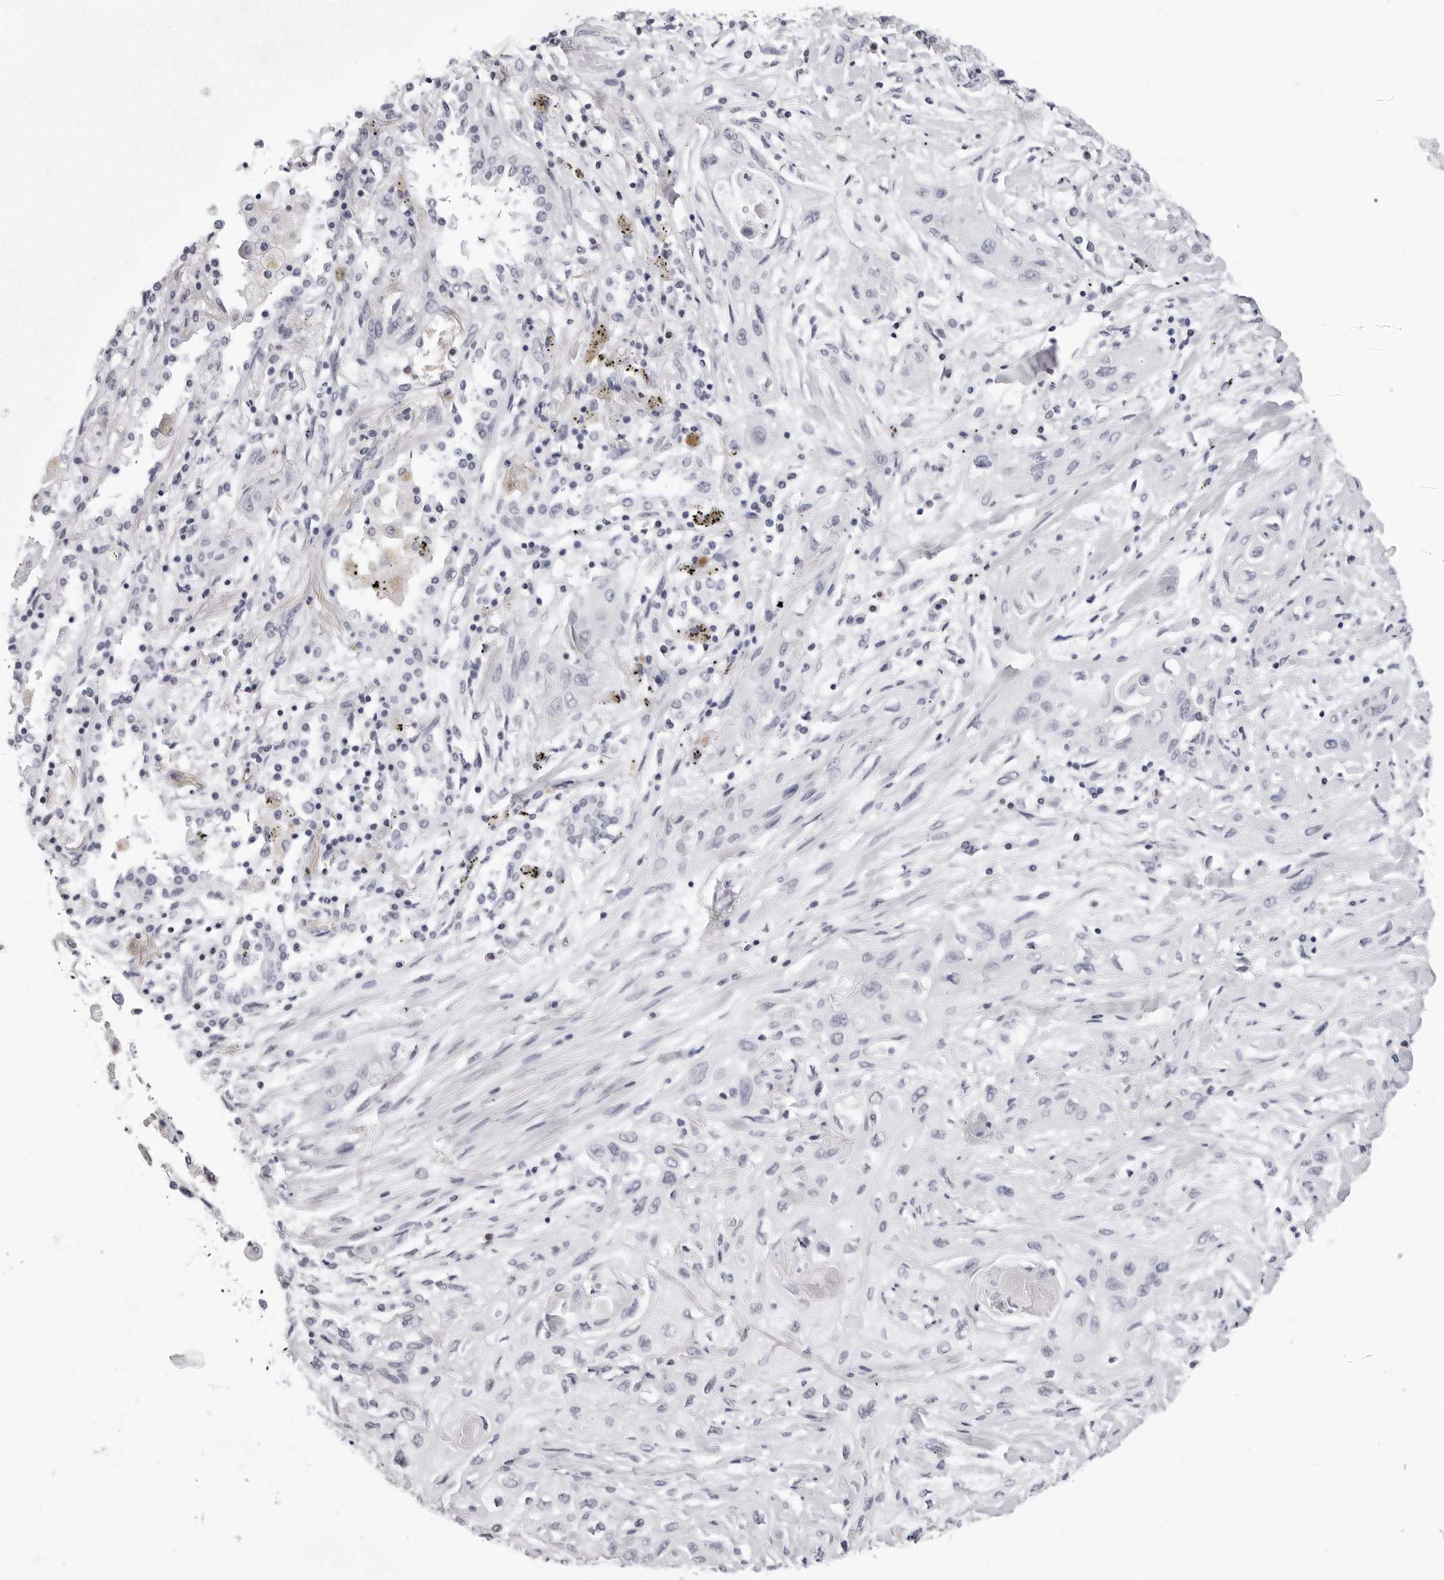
{"staining": {"intensity": "negative", "quantity": "none", "location": "none"}, "tissue": "lung cancer", "cell_type": "Tumor cells", "image_type": "cancer", "snomed": [{"axis": "morphology", "description": "Squamous cell carcinoma, NOS"}, {"axis": "topography", "description": "Lung"}], "caption": "The image exhibits no significant staining in tumor cells of lung squamous cell carcinoma.", "gene": "VEZF1", "patient": {"sex": "female", "age": 47}}